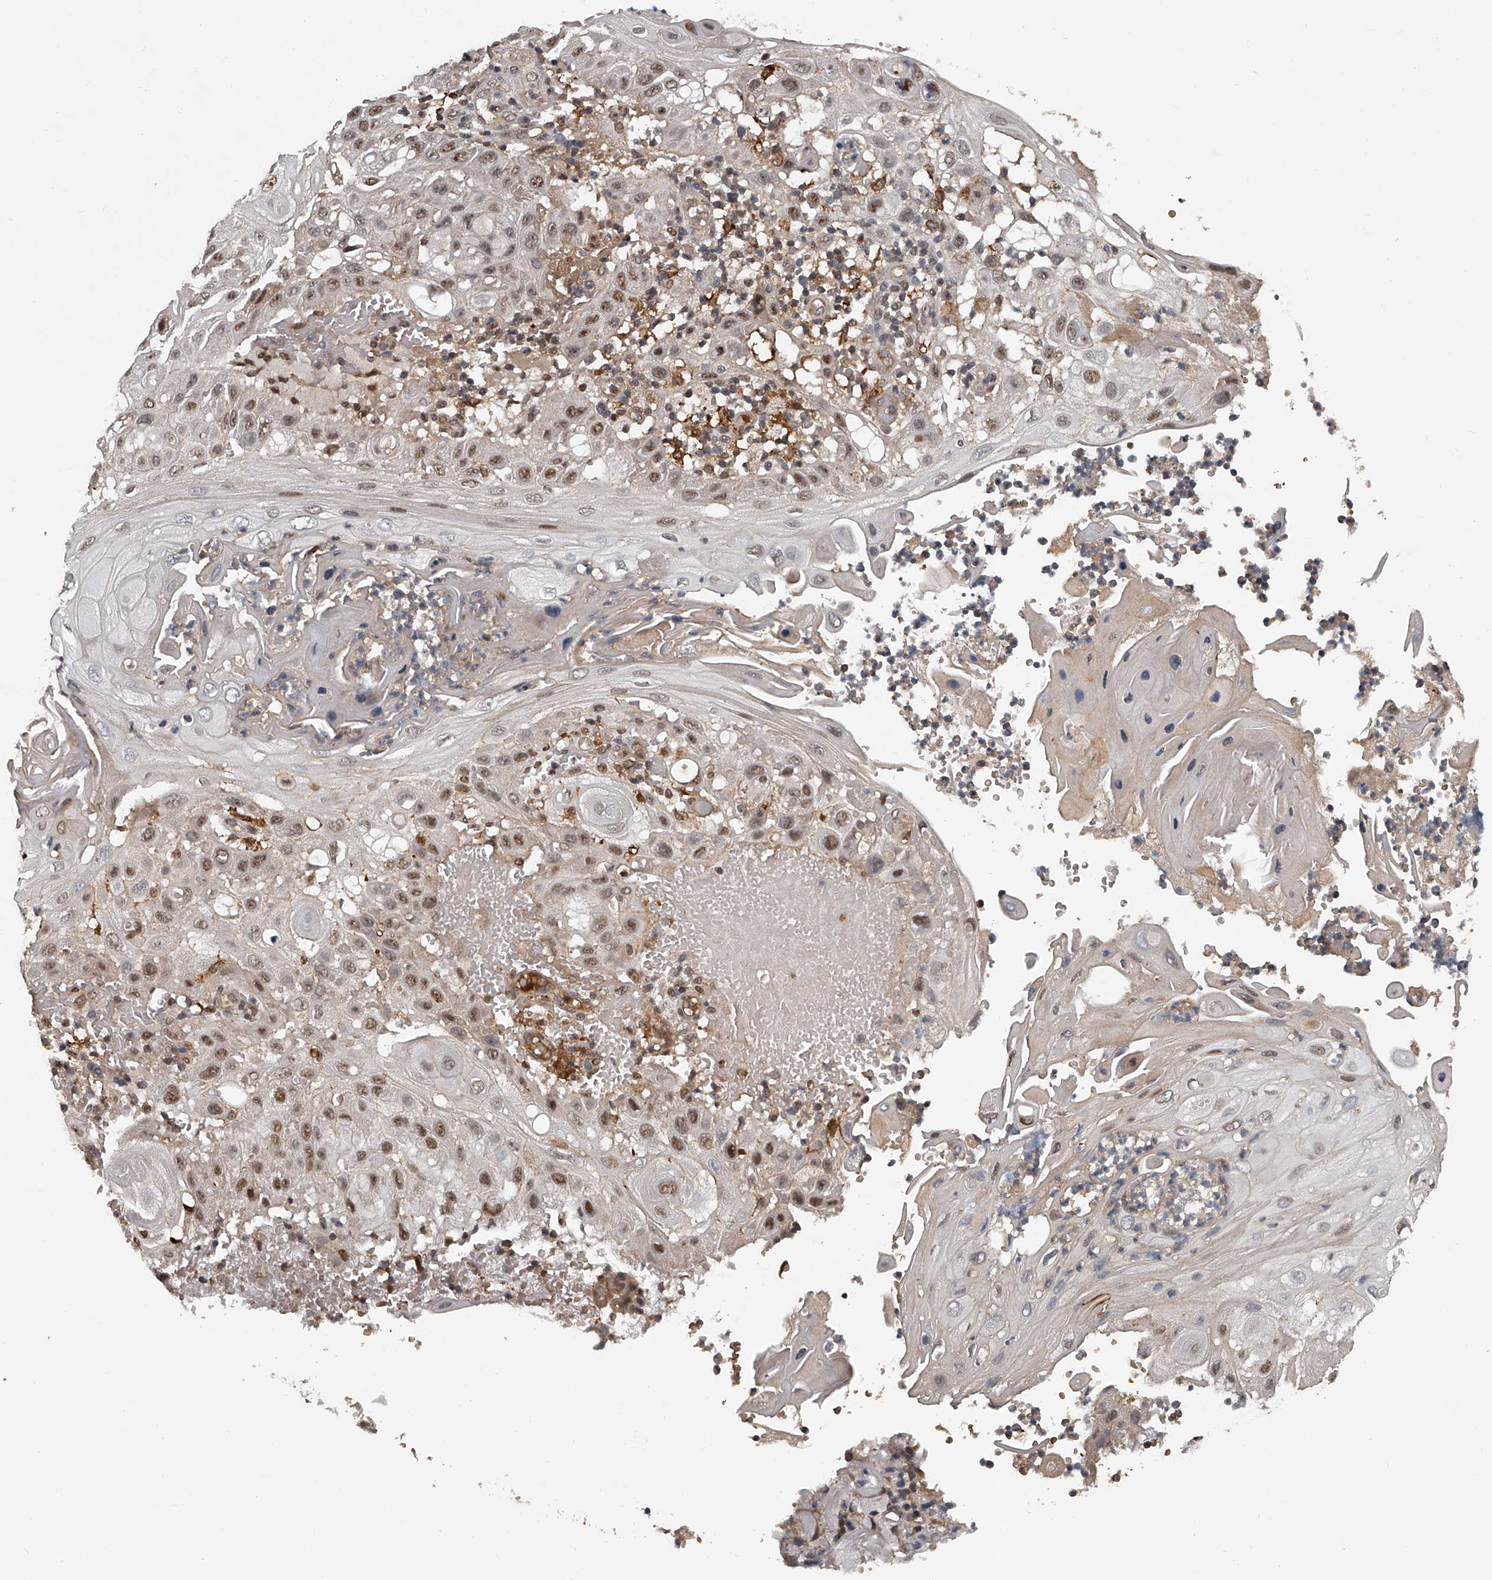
{"staining": {"intensity": "weak", "quantity": ">75%", "location": "nuclear"}, "tissue": "skin cancer", "cell_type": "Tumor cells", "image_type": "cancer", "snomed": [{"axis": "morphology", "description": "Normal tissue, NOS"}, {"axis": "morphology", "description": "Squamous cell carcinoma, NOS"}, {"axis": "topography", "description": "Skin"}], "caption": "IHC (DAB) staining of squamous cell carcinoma (skin) shows weak nuclear protein expression in approximately >75% of tumor cells. The protein is stained brown, and the nuclei are stained in blue (DAB IHC with brightfield microscopy, high magnification).", "gene": "PLEKHG1", "patient": {"sex": "female", "age": 96}}